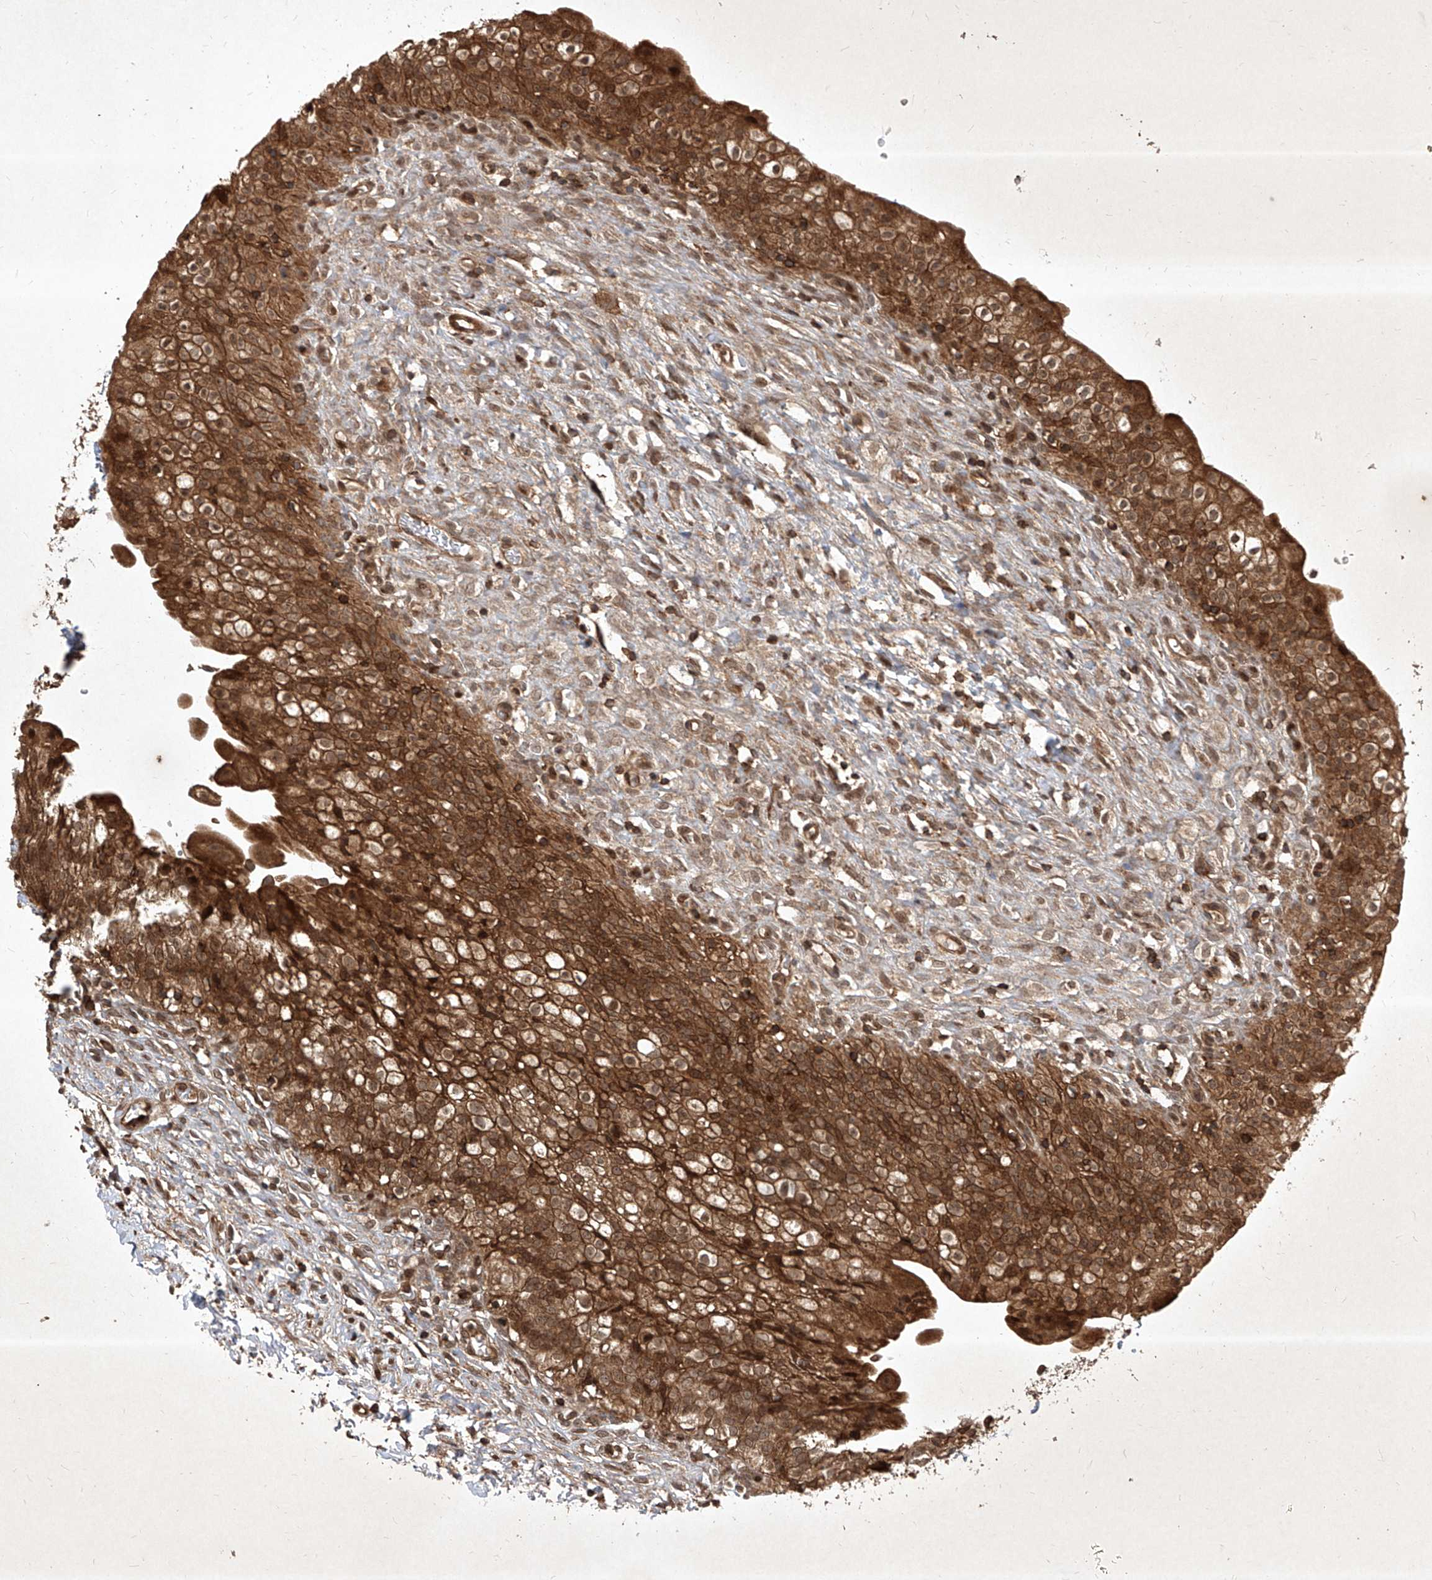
{"staining": {"intensity": "strong", "quantity": ">75%", "location": "cytoplasmic/membranous,nuclear"}, "tissue": "urinary bladder", "cell_type": "Urothelial cells", "image_type": "normal", "snomed": [{"axis": "morphology", "description": "Normal tissue, NOS"}, {"axis": "topography", "description": "Urinary bladder"}], "caption": "Immunohistochemistry (DAB (3,3'-diaminobenzidine)) staining of normal human urinary bladder reveals strong cytoplasmic/membranous,nuclear protein positivity in approximately >75% of urothelial cells.", "gene": "MAGED2", "patient": {"sex": "male", "age": 55}}